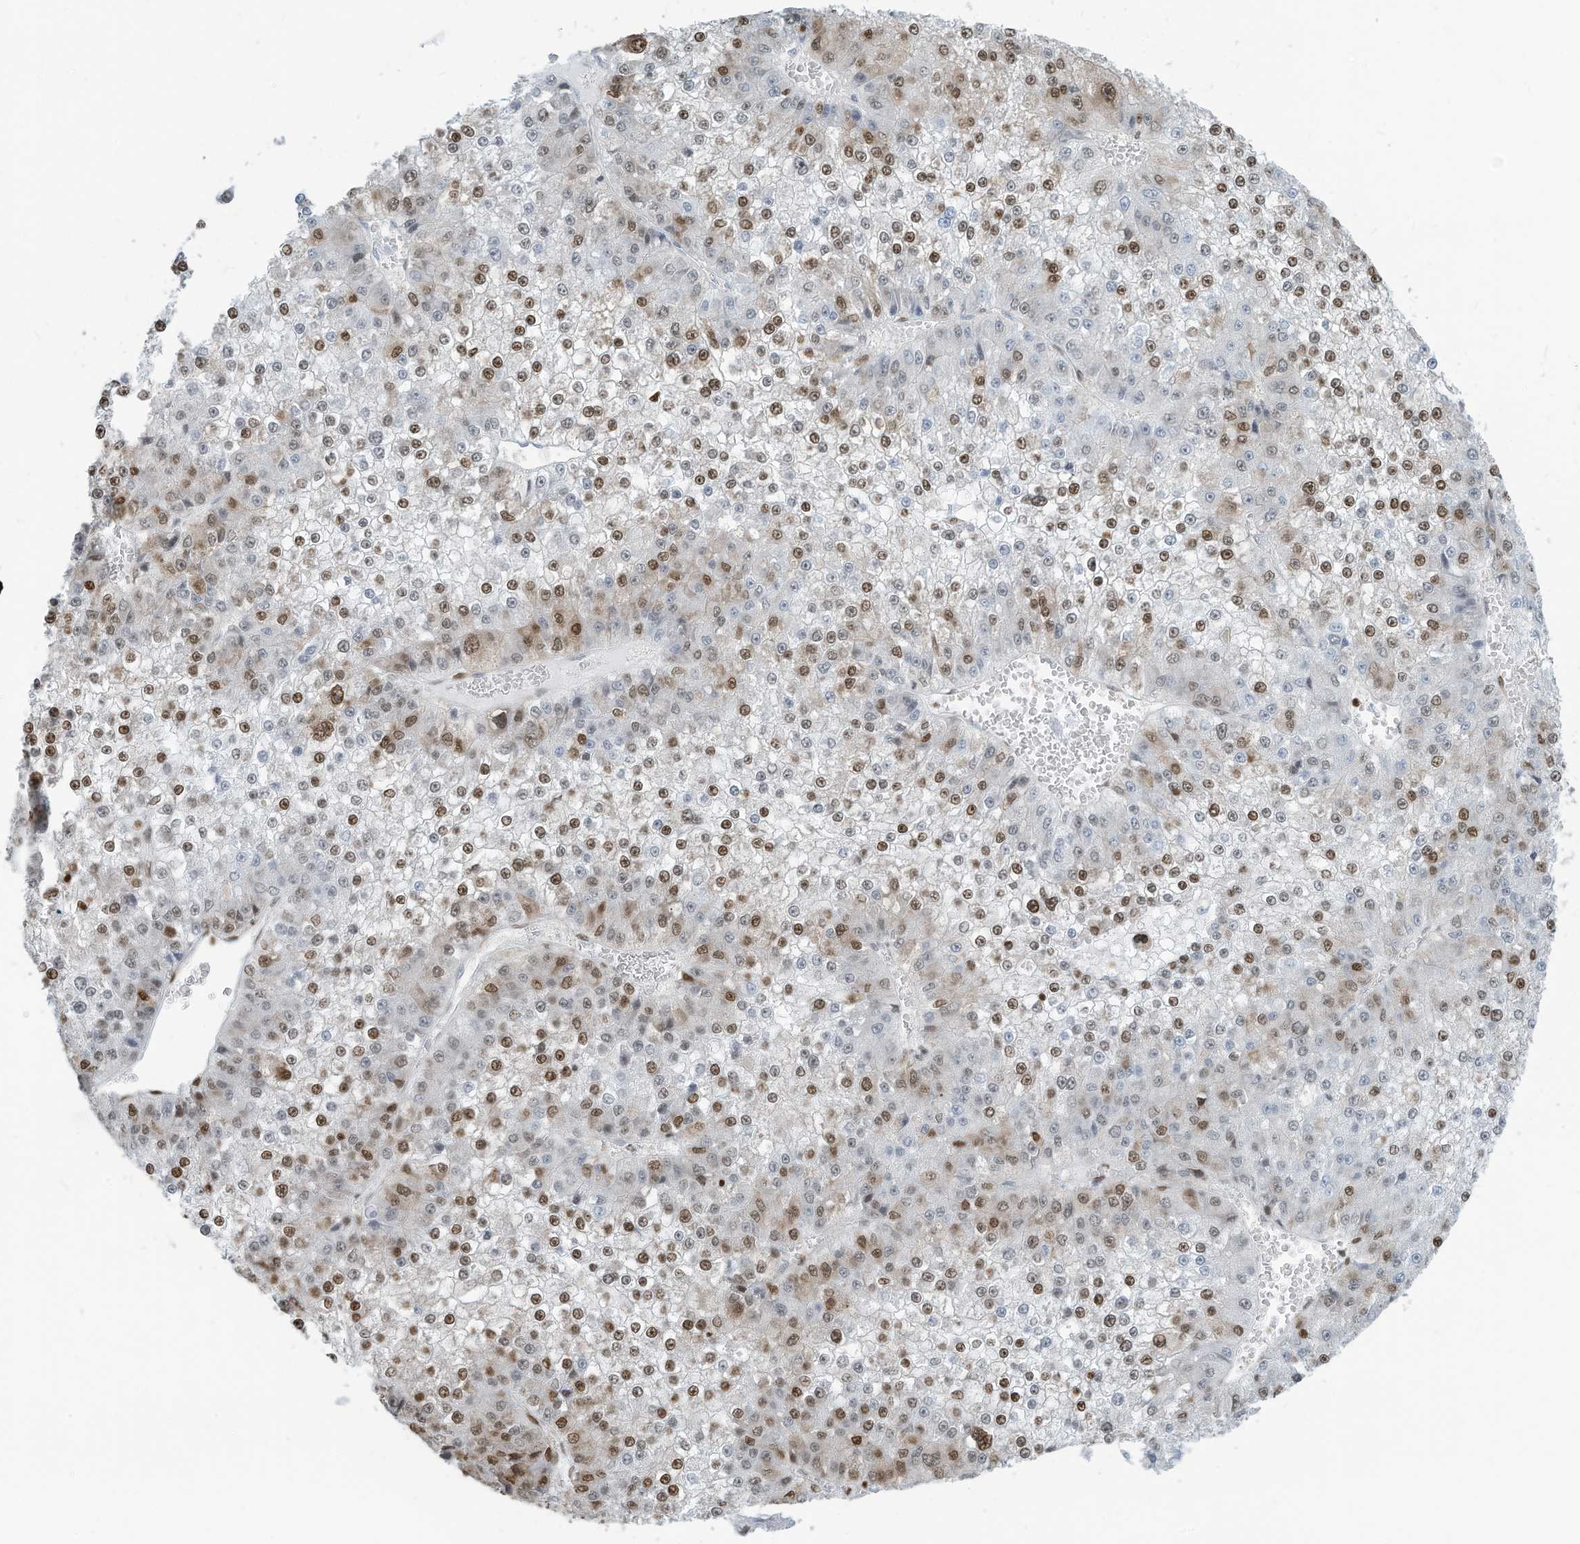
{"staining": {"intensity": "moderate", "quantity": "25%-75%", "location": "nuclear"}, "tissue": "liver cancer", "cell_type": "Tumor cells", "image_type": "cancer", "snomed": [{"axis": "morphology", "description": "Carcinoma, Hepatocellular, NOS"}, {"axis": "topography", "description": "Liver"}], "caption": "Liver hepatocellular carcinoma stained with a protein marker exhibits moderate staining in tumor cells.", "gene": "SARNP", "patient": {"sex": "female", "age": 73}}